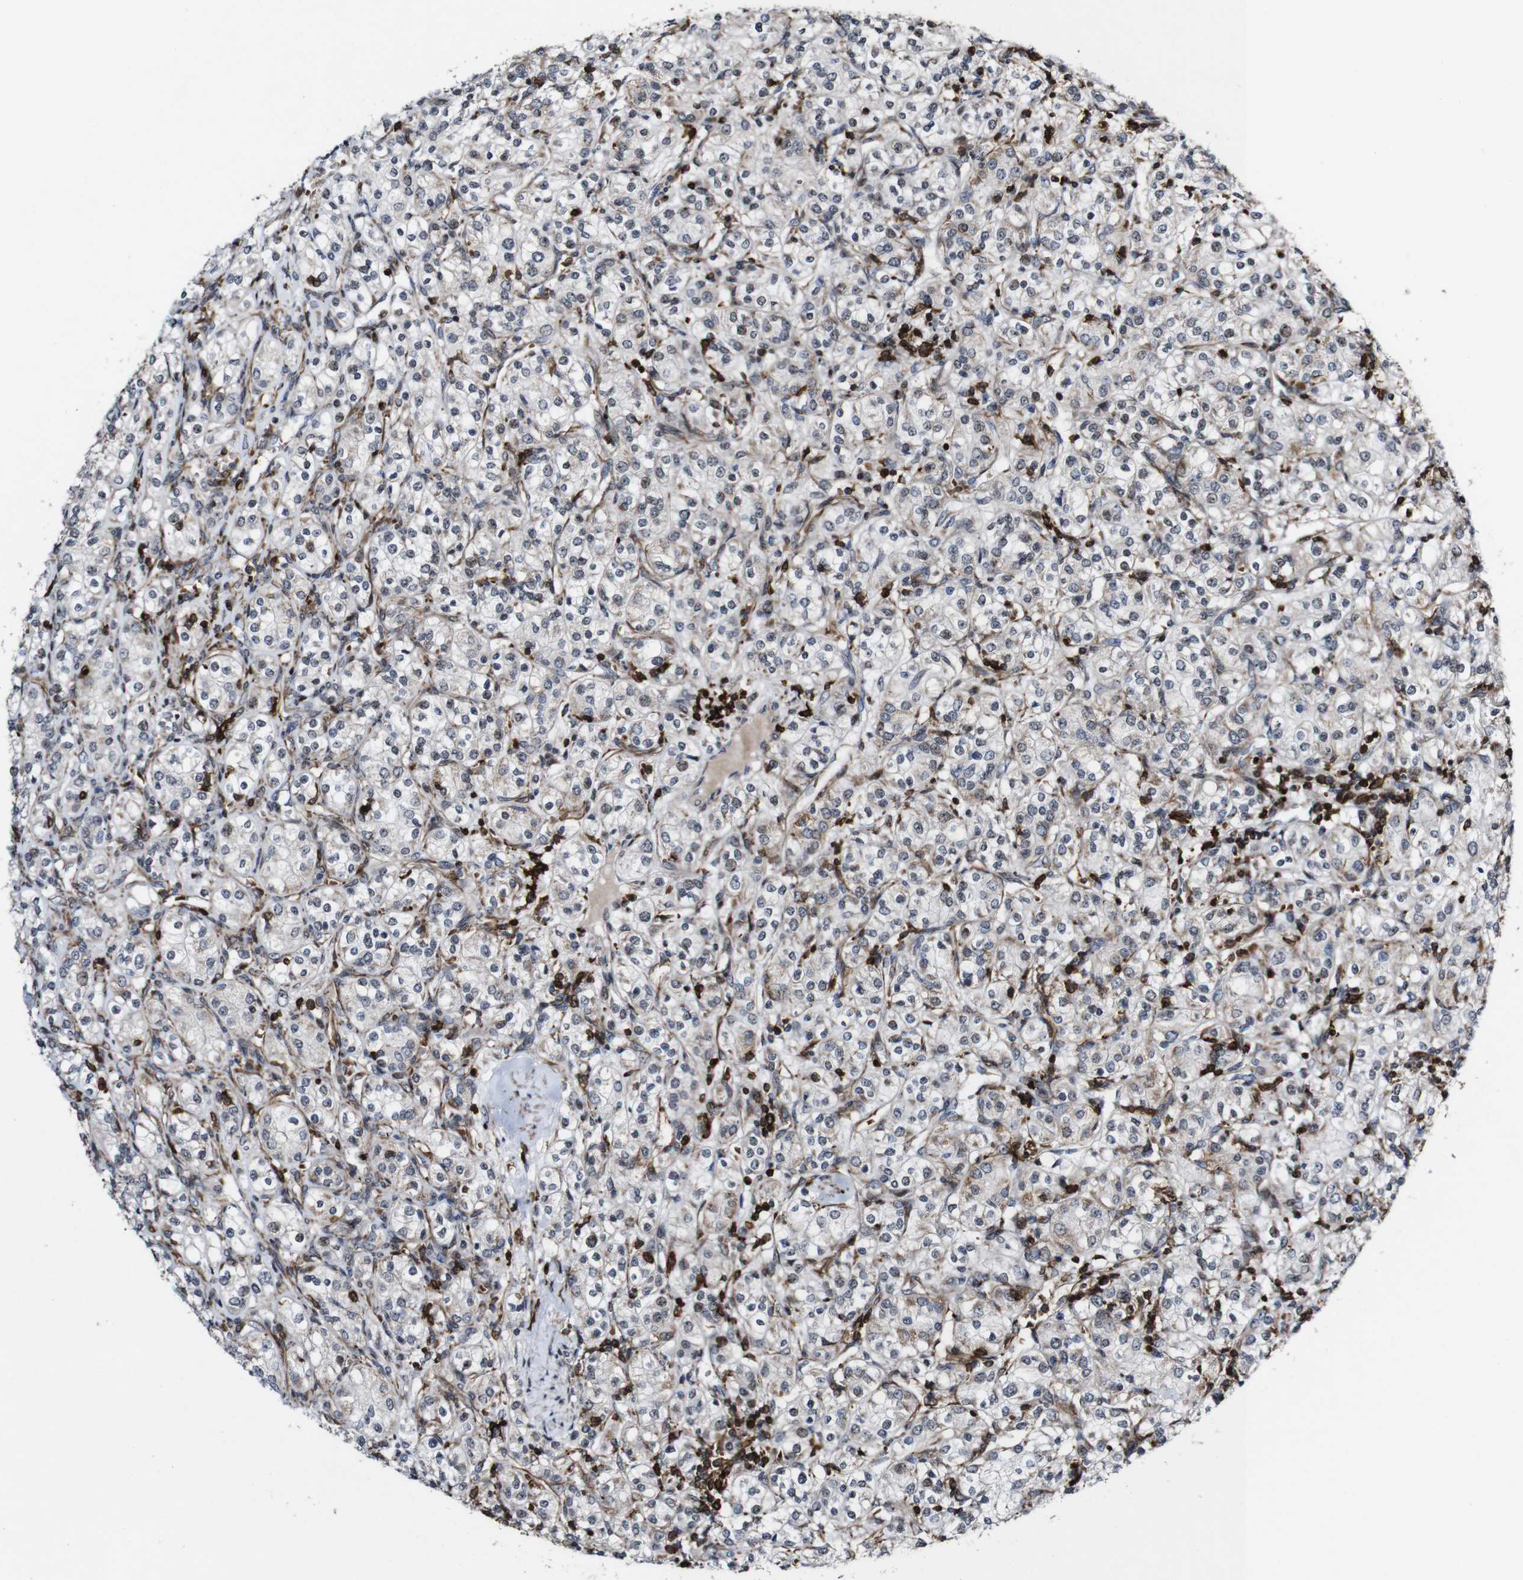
{"staining": {"intensity": "negative", "quantity": "none", "location": "none"}, "tissue": "renal cancer", "cell_type": "Tumor cells", "image_type": "cancer", "snomed": [{"axis": "morphology", "description": "Adenocarcinoma, NOS"}, {"axis": "topography", "description": "Kidney"}], "caption": "Immunohistochemical staining of adenocarcinoma (renal) demonstrates no significant expression in tumor cells.", "gene": "JAK2", "patient": {"sex": "male", "age": 77}}